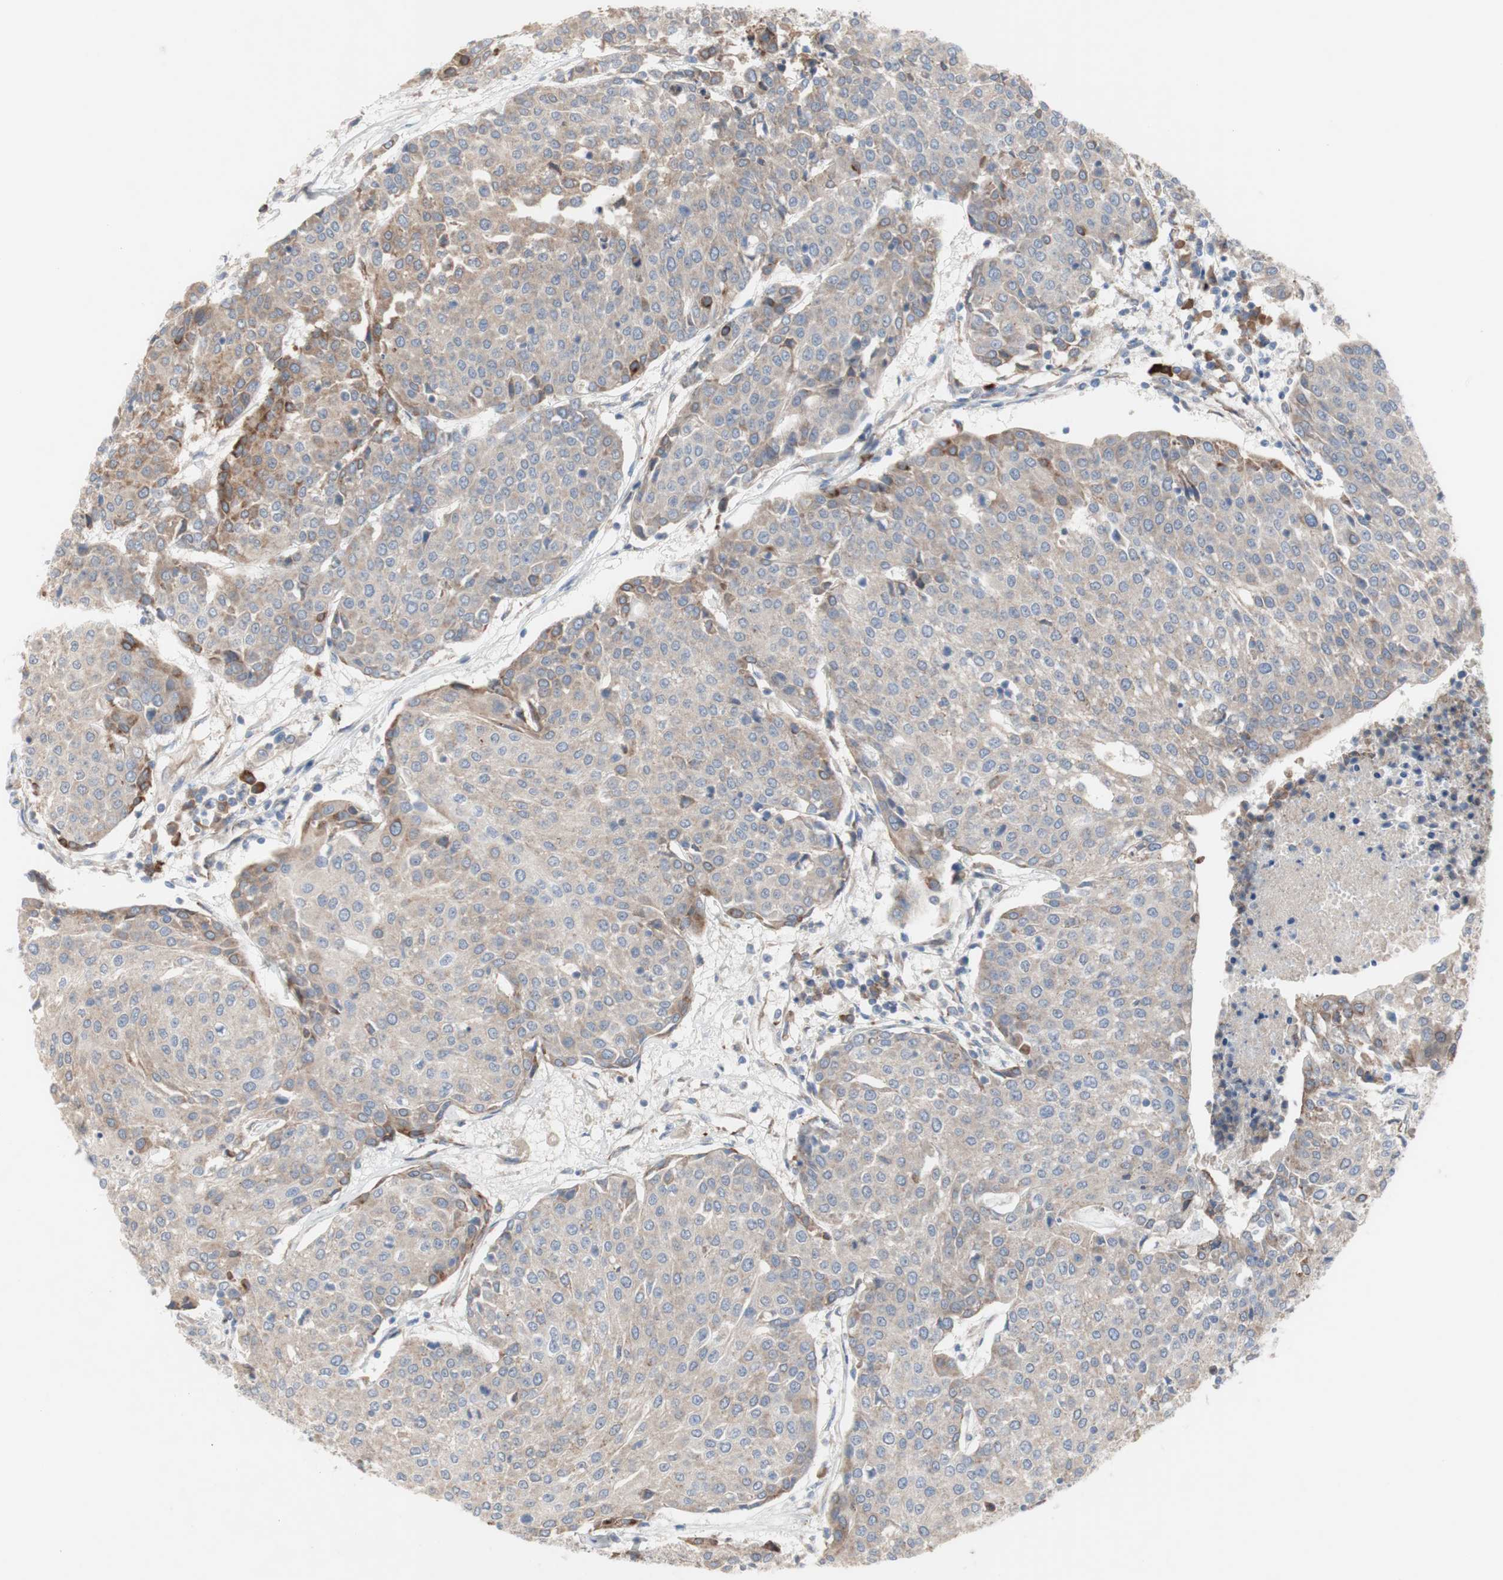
{"staining": {"intensity": "weak", "quantity": ">75%", "location": "cytoplasmic/membranous"}, "tissue": "urothelial cancer", "cell_type": "Tumor cells", "image_type": "cancer", "snomed": [{"axis": "morphology", "description": "Urothelial carcinoma, High grade"}, {"axis": "topography", "description": "Urinary bladder"}], "caption": "High-magnification brightfield microscopy of high-grade urothelial carcinoma stained with DAB (3,3'-diaminobenzidine) (brown) and counterstained with hematoxylin (blue). tumor cells exhibit weak cytoplasmic/membranous staining is appreciated in approximately>75% of cells.", "gene": "TTC14", "patient": {"sex": "female", "age": 85}}